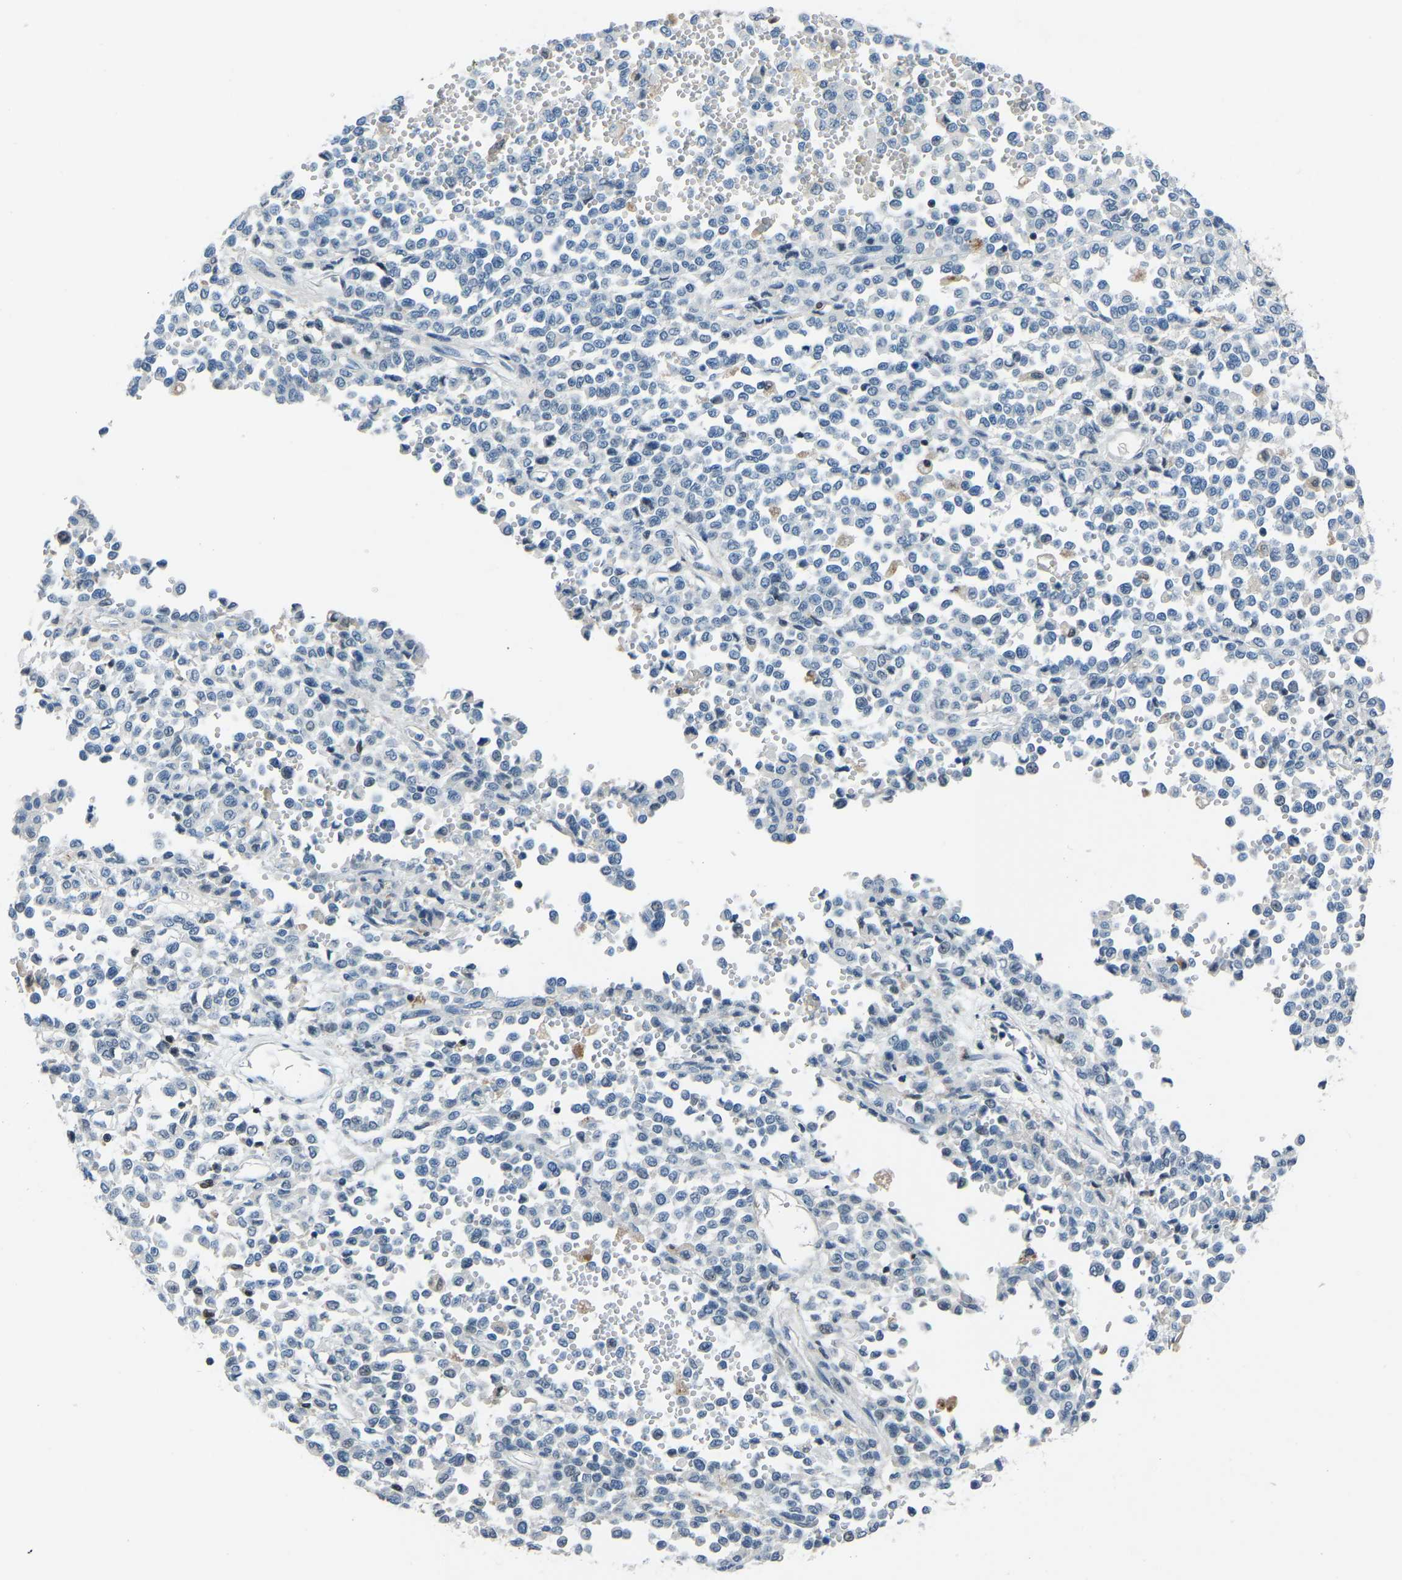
{"staining": {"intensity": "negative", "quantity": "none", "location": "none"}, "tissue": "melanoma", "cell_type": "Tumor cells", "image_type": "cancer", "snomed": [{"axis": "morphology", "description": "Malignant melanoma, Metastatic site"}, {"axis": "topography", "description": "Pancreas"}], "caption": "Tumor cells show no significant protein staining in malignant melanoma (metastatic site).", "gene": "XIRP1", "patient": {"sex": "female", "age": 30}}